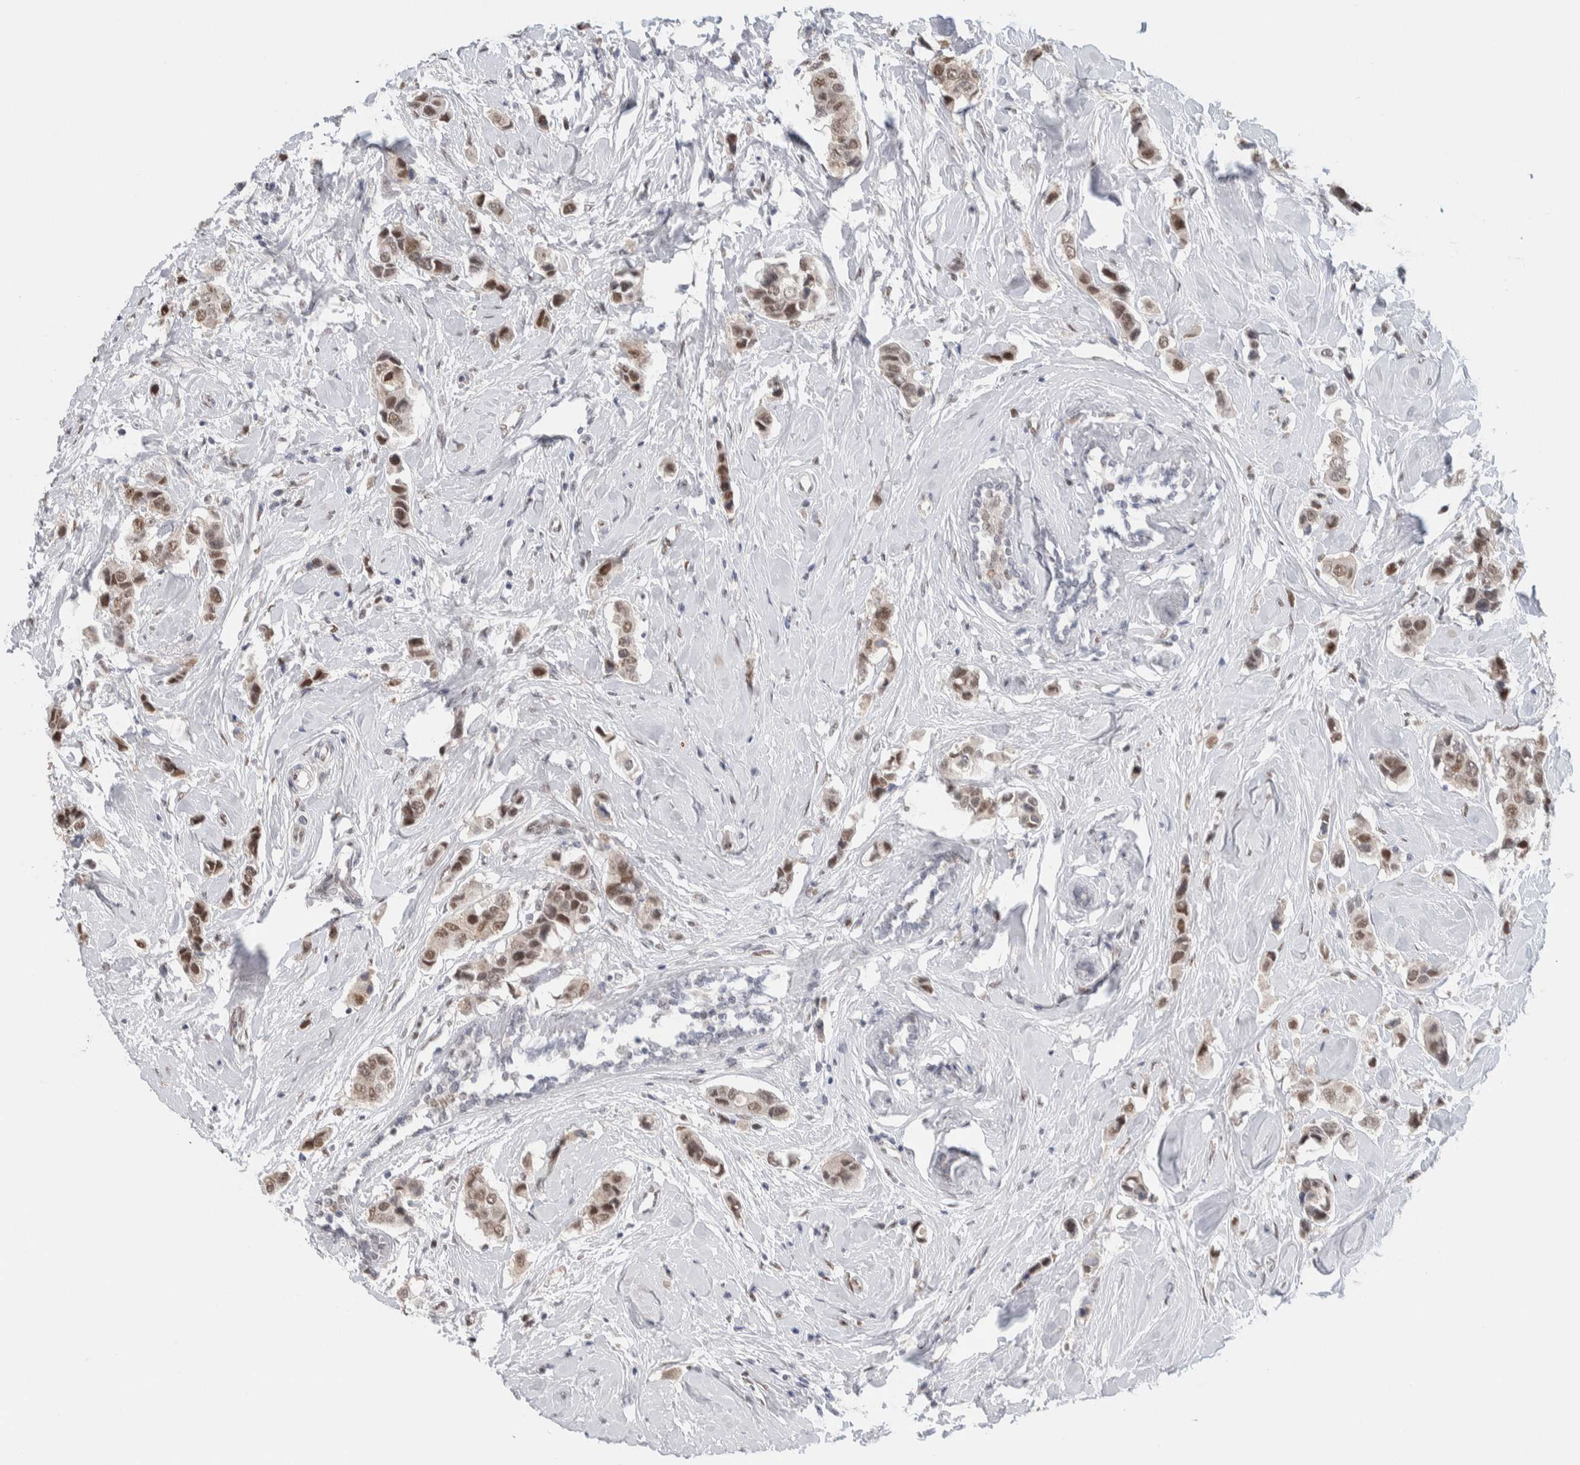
{"staining": {"intensity": "moderate", "quantity": ">75%", "location": "nuclear"}, "tissue": "breast cancer", "cell_type": "Tumor cells", "image_type": "cancer", "snomed": [{"axis": "morphology", "description": "Normal tissue, NOS"}, {"axis": "morphology", "description": "Duct carcinoma"}, {"axis": "topography", "description": "Breast"}], "caption": "Immunohistochemical staining of breast infiltrating ductal carcinoma exhibits medium levels of moderate nuclear positivity in about >75% of tumor cells. The staining is performed using DAB brown chromogen to label protein expression. The nuclei are counter-stained blue using hematoxylin.", "gene": "PRMT1", "patient": {"sex": "female", "age": 50}}